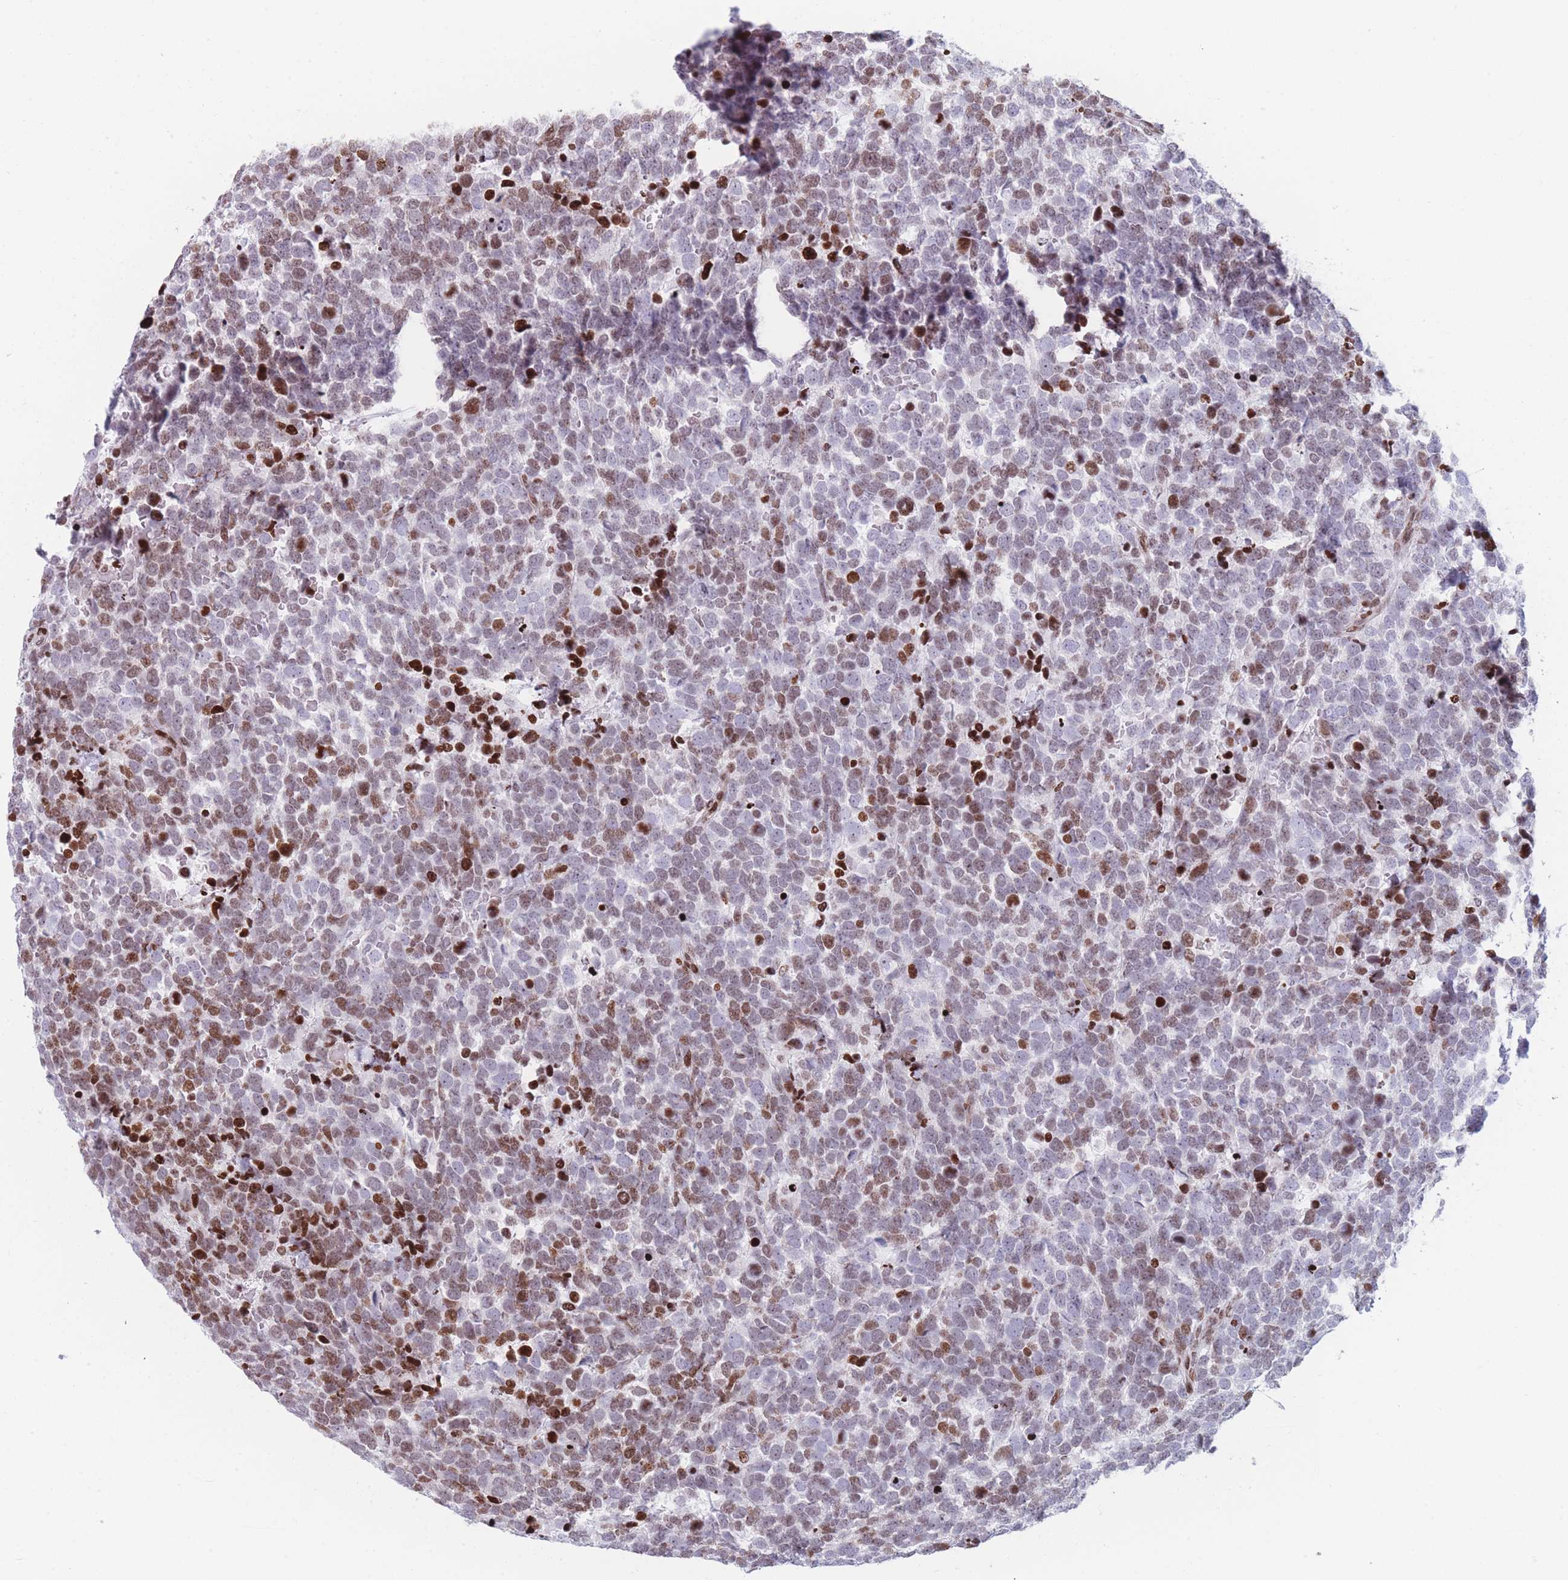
{"staining": {"intensity": "moderate", "quantity": "25%-75%", "location": "nuclear"}, "tissue": "urothelial cancer", "cell_type": "Tumor cells", "image_type": "cancer", "snomed": [{"axis": "morphology", "description": "Urothelial carcinoma, High grade"}, {"axis": "topography", "description": "Urinary bladder"}], "caption": "Protein expression analysis of urothelial cancer demonstrates moderate nuclear staining in approximately 25%-75% of tumor cells. (Brightfield microscopy of DAB IHC at high magnification).", "gene": "AK9", "patient": {"sex": "female", "age": 82}}